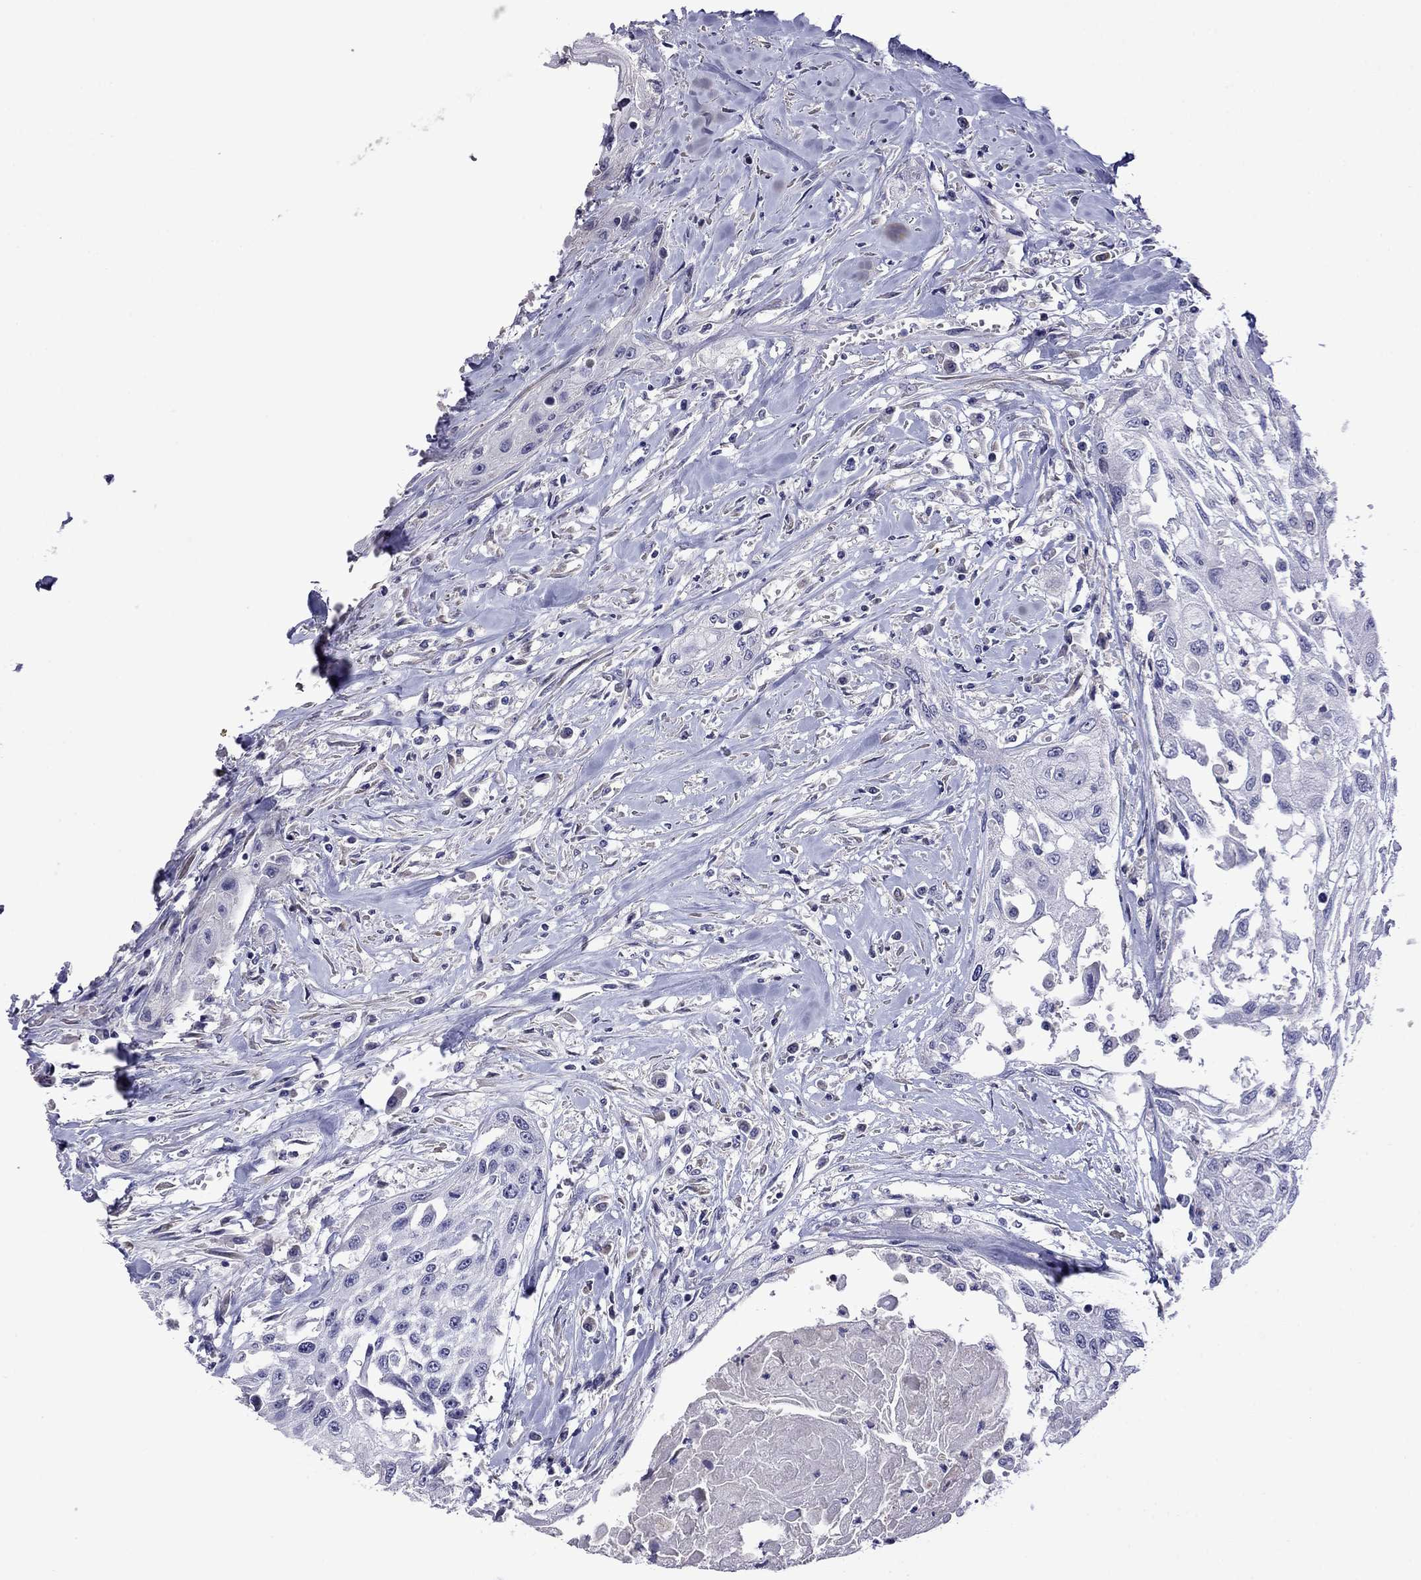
{"staining": {"intensity": "negative", "quantity": "none", "location": "none"}, "tissue": "head and neck cancer", "cell_type": "Tumor cells", "image_type": "cancer", "snomed": [{"axis": "morphology", "description": "Normal tissue, NOS"}, {"axis": "morphology", "description": "Squamous cell carcinoma, NOS"}, {"axis": "topography", "description": "Oral tissue"}, {"axis": "topography", "description": "Peripheral nerve tissue"}, {"axis": "topography", "description": "Head-Neck"}], "caption": "There is no significant positivity in tumor cells of head and neck squamous cell carcinoma.", "gene": "STAR", "patient": {"sex": "female", "age": 59}}